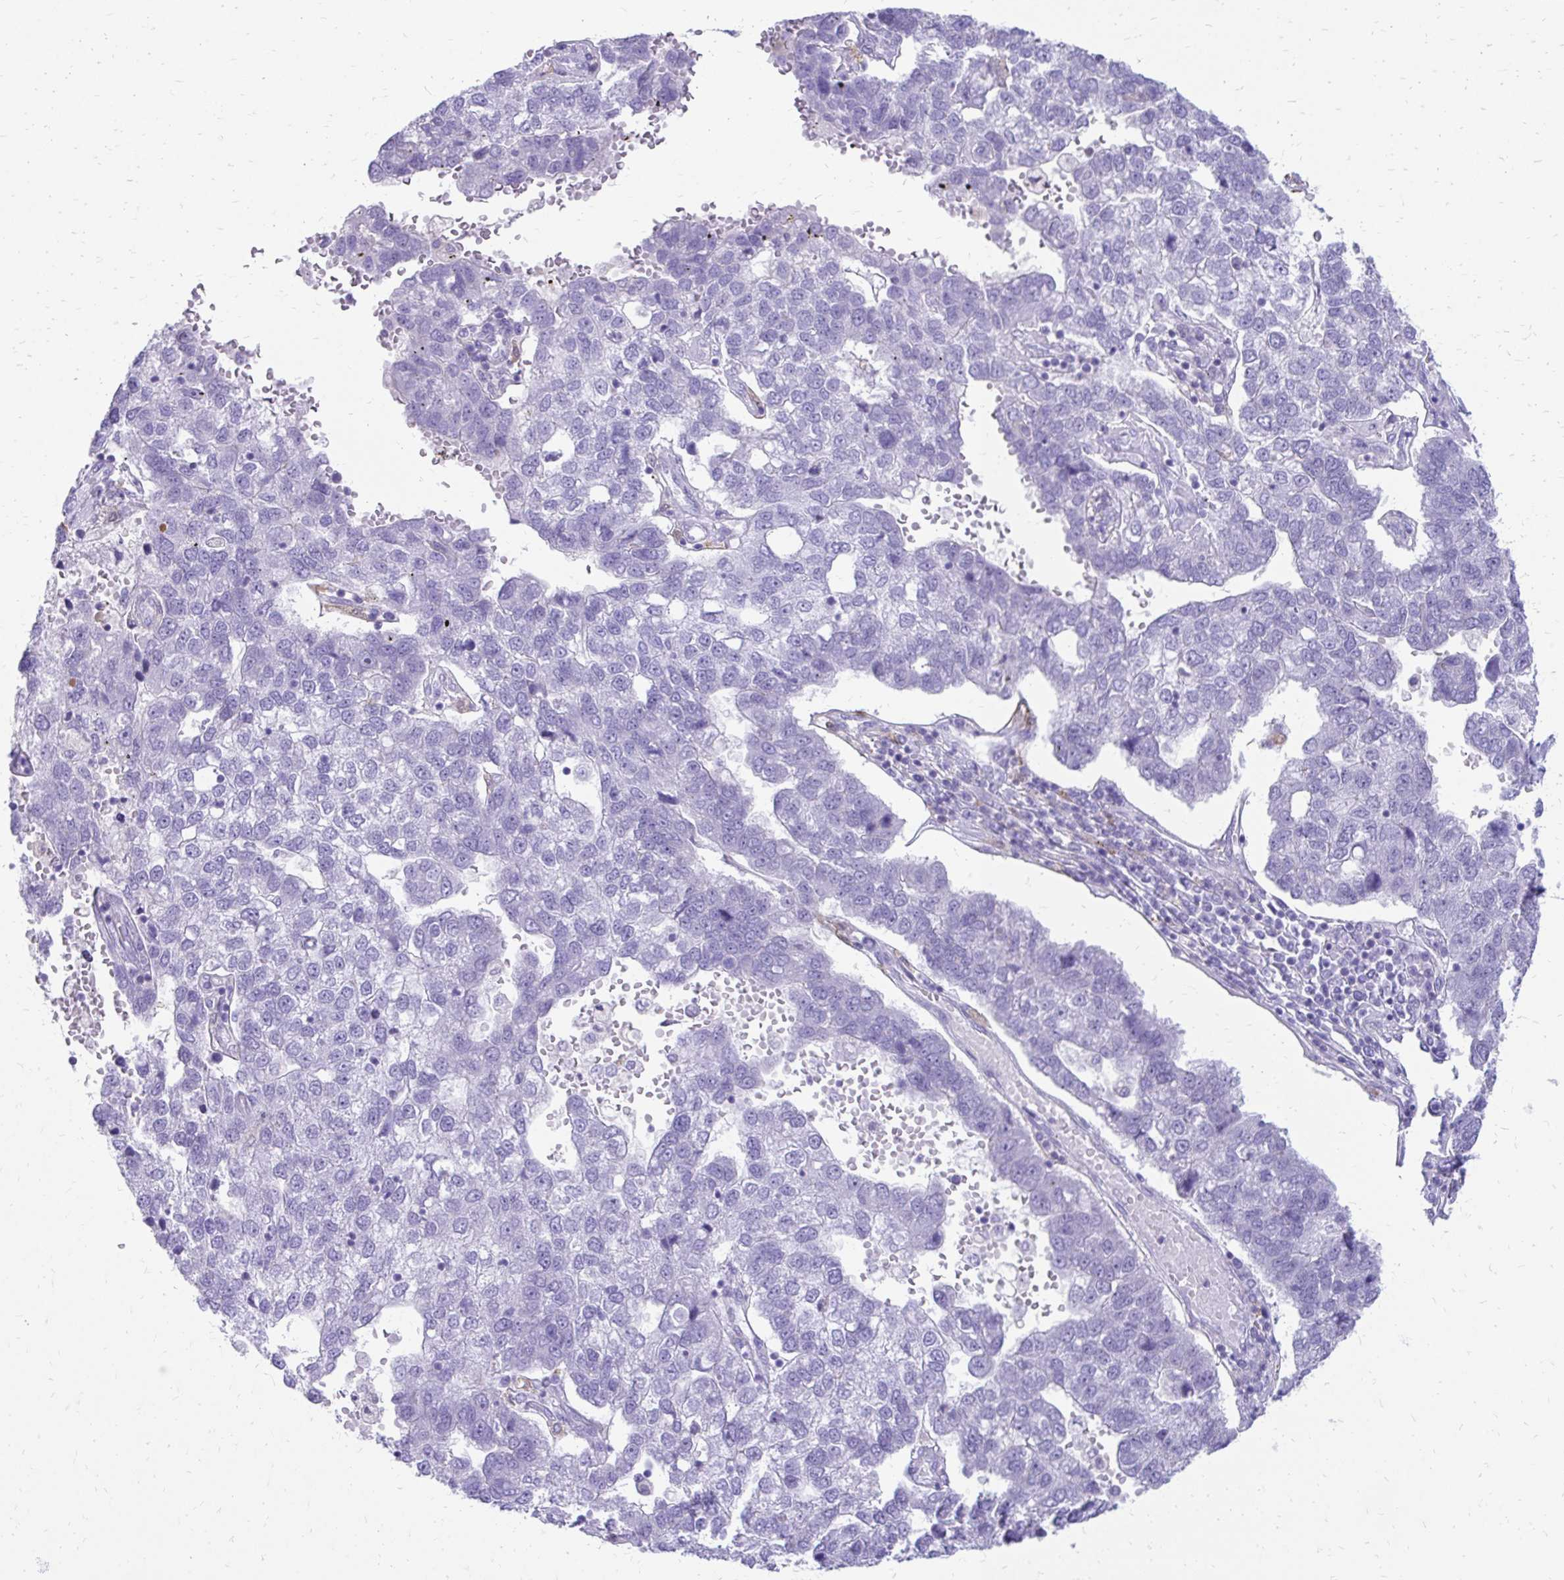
{"staining": {"intensity": "negative", "quantity": "none", "location": "none"}, "tissue": "pancreatic cancer", "cell_type": "Tumor cells", "image_type": "cancer", "snomed": [{"axis": "morphology", "description": "Adenocarcinoma, NOS"}, {"axis": "topography", "description": "Pancreas"}], "caption": "Human adenocarcinoma (pancreatic) stained for a protein using IHC reveals no expression in tumor cells.", "gene": "SIGLEC11", "patient": {"sex": "female", "age": 61}}